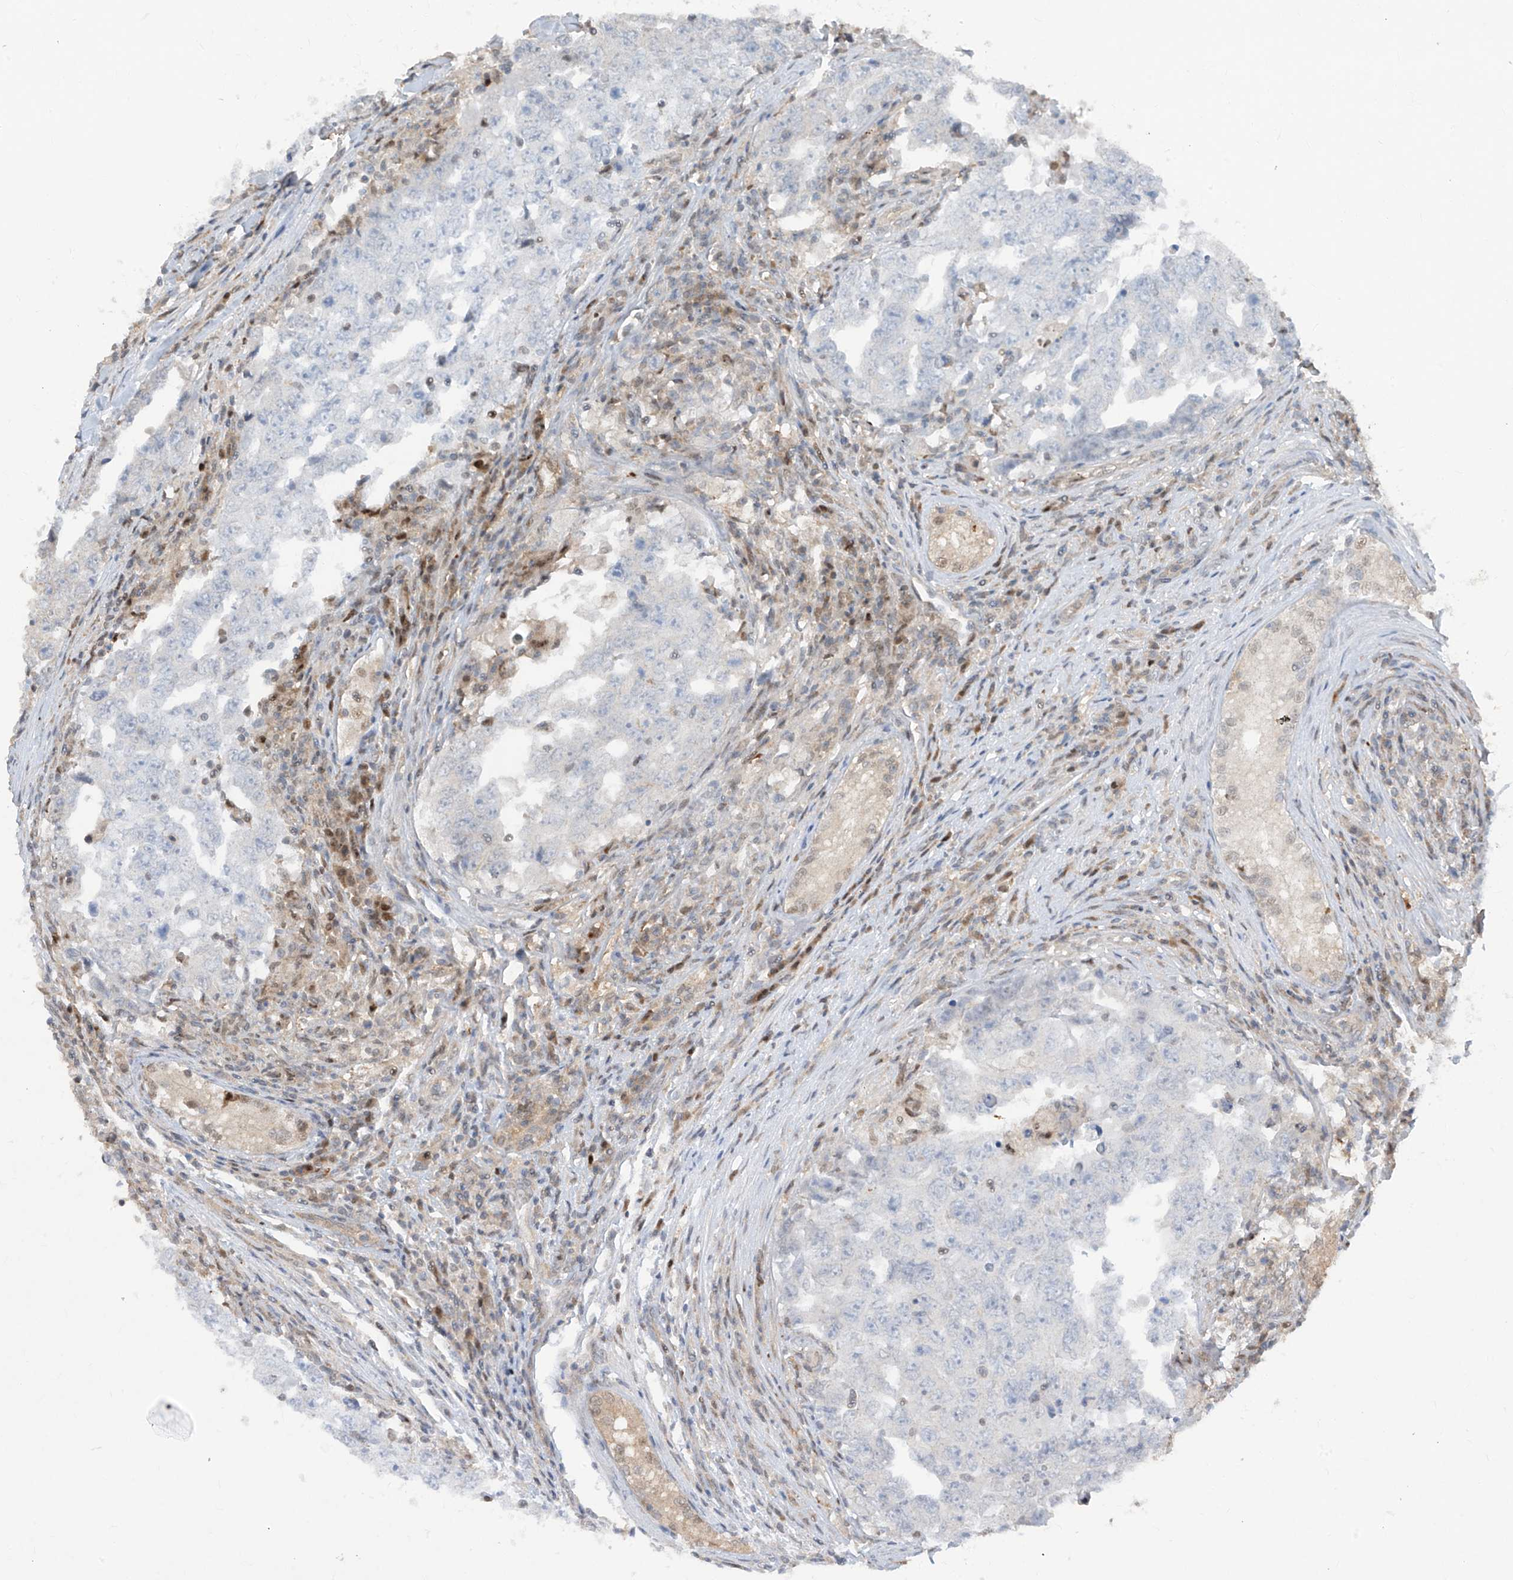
{"staining": {"intensity": "negative", "quantity": "none", "location": "none"}, "tissue": "testis cancer", "cell_type": "Tumor cells", "image_type": "cancer", "snomed": [{"axis": "morphology", "description": "Carcinoma, Embryonal, NOS"}, {"axis": "topography", "description": "Testis"}], "caption": "Embryonal carcinoma (testis) stained for a protein using IHC exhibits no staining tumor cells.", "gene": "ZNF358", "patient": {"sex": "male", "age": 26}}